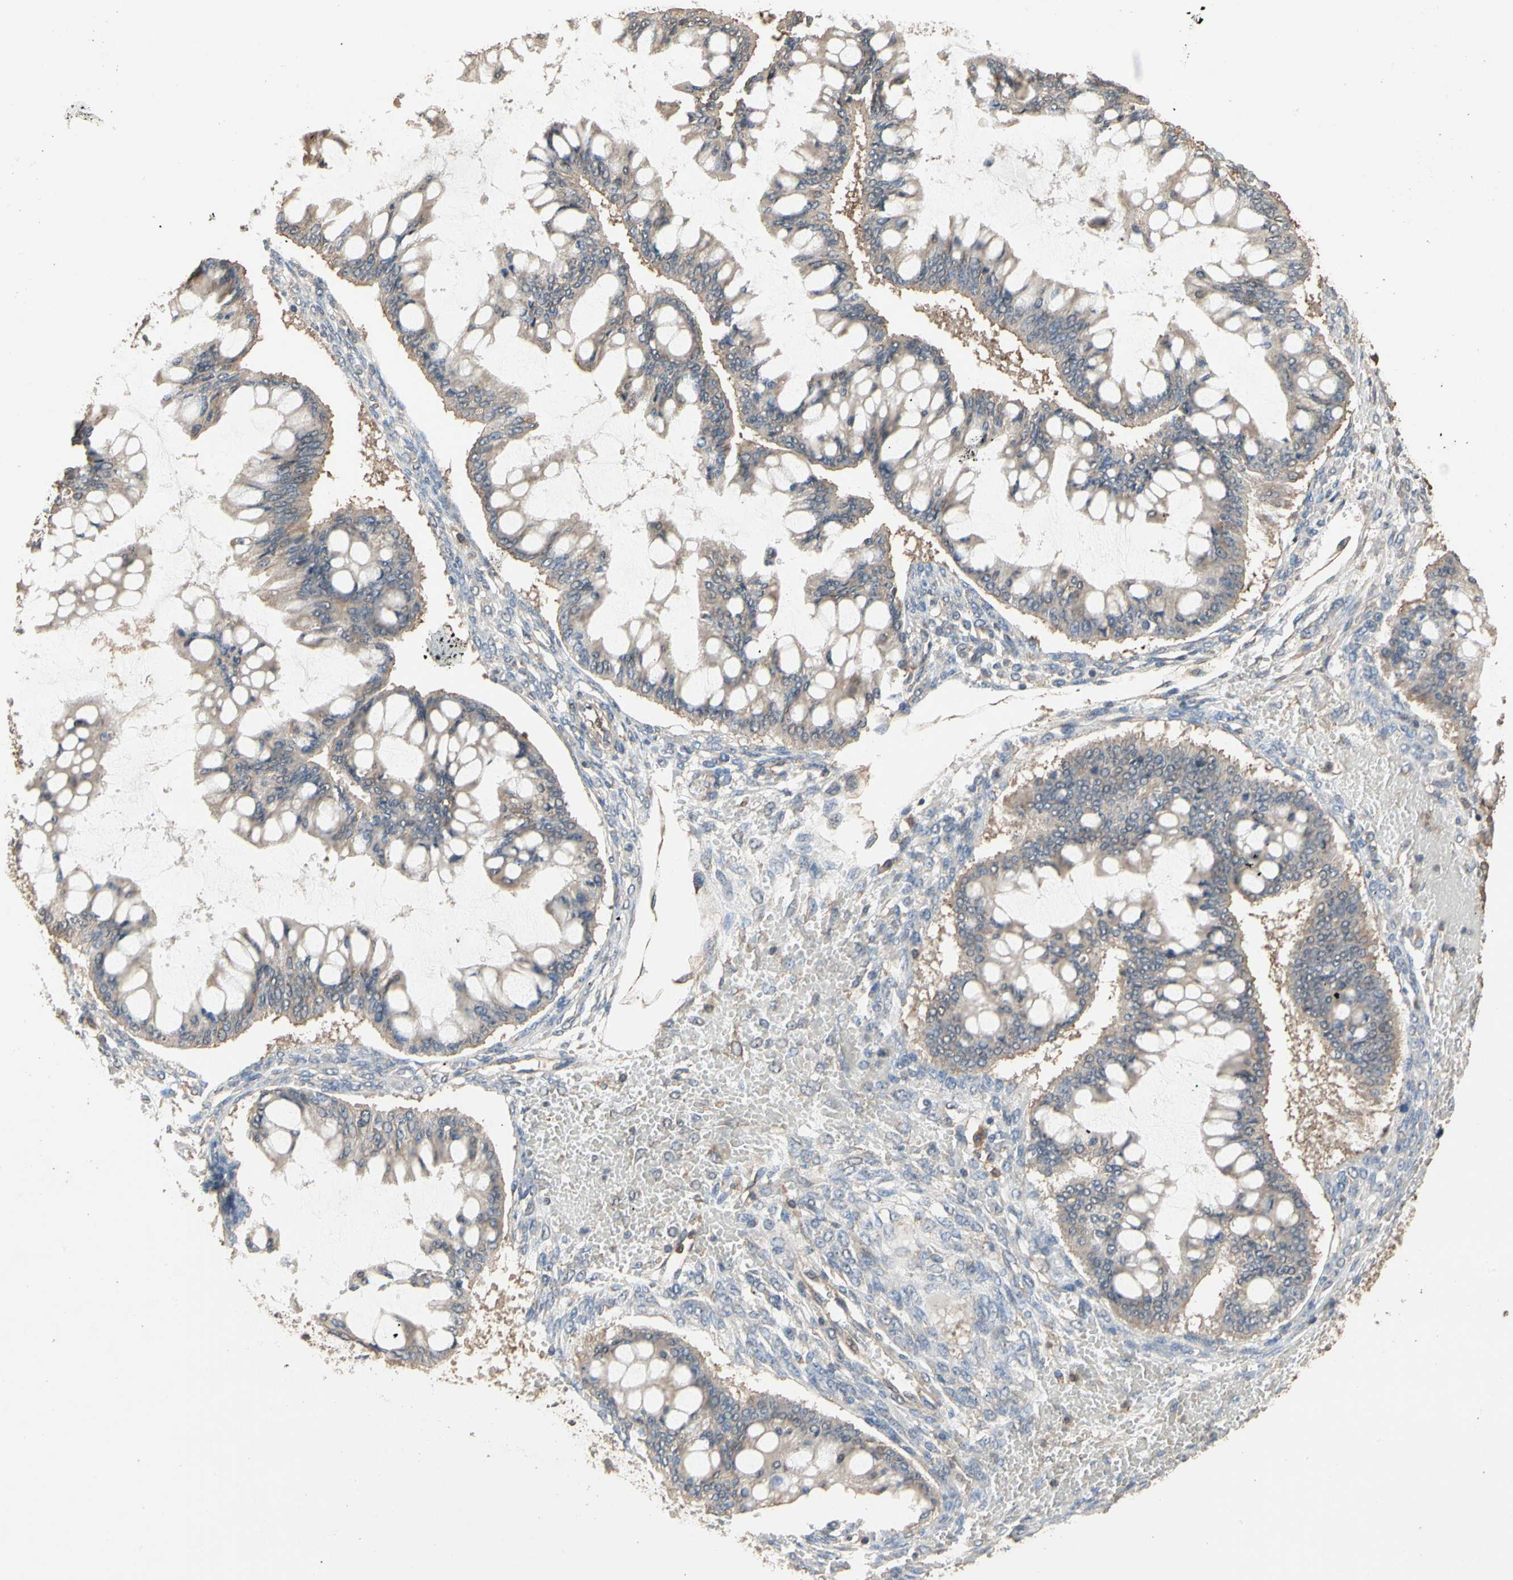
{"staining": {"intensity": "weak", "quantity": ">75%", "location": "cytoplasmic/membranous"}, "tissue": "ovarian cancer", "cell_type": "Tumor cells", "image_type": "cancer", "snomed": [{"axis": "morphology", "description": "Cystadenocarcinoma, mucinous, NOS"}, {"axis": "topography", "description": "Ovary"}], "caption": "Protein analysis of ovarian cancer tissue displays weak cytoplasmic/membranous expression in approximately >75% of tumor cells.", "gene": "MAP3K10", "patient": {"sex": "female", "age": 73}}